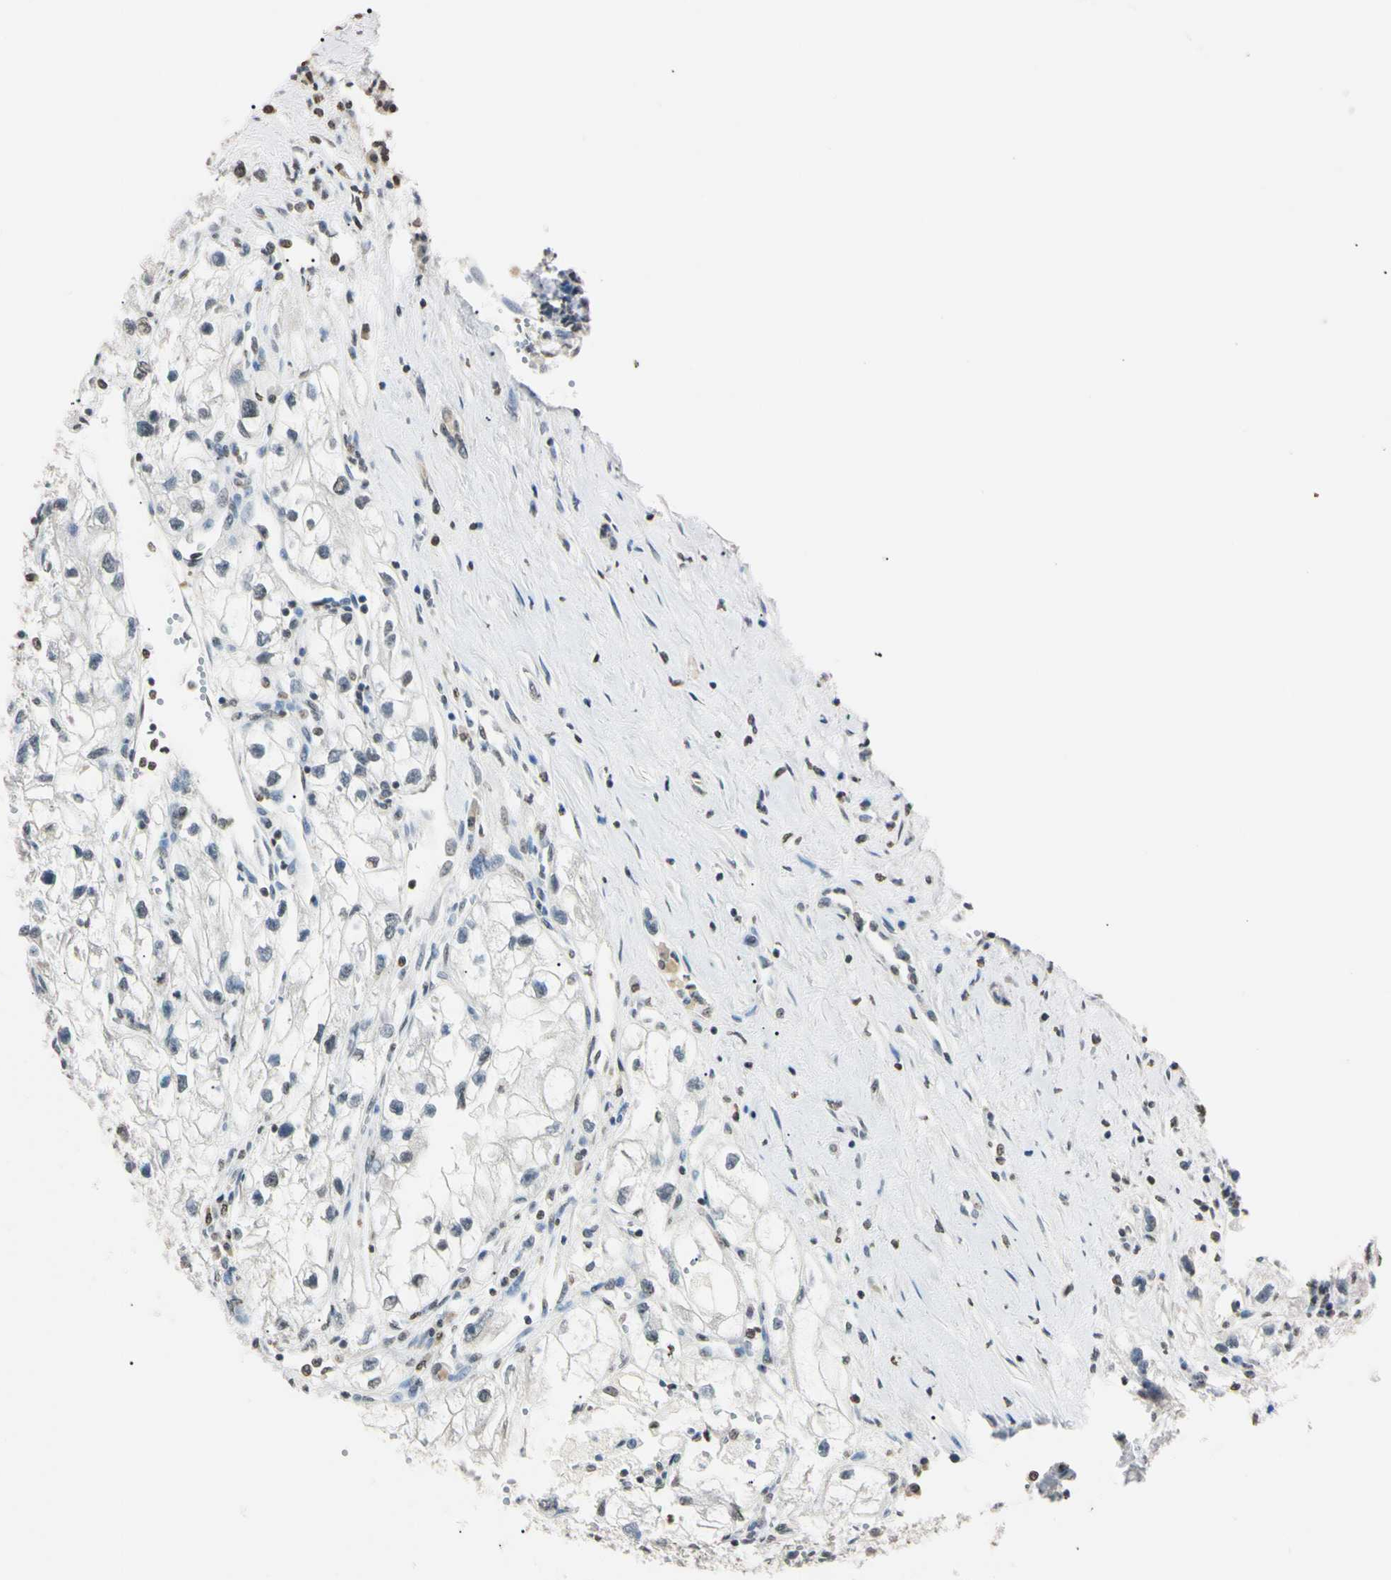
{"staining": {"intensity": "weak", "quantity": "25%-75%", "location": "nuclear"}, "tissue": "renal cancer", "cell_type": "Tumor cells", "image_type": "cancer", "snomed": [{"axis": "morphology", "description": "Adenocarcinoma, NOS"}, {"axis": "topography", "description": "Kidney"}], "caption": "Tumor cells exhibit weak nuclear expression in approximately 25%-75% of cells in adenocarcinoma (renal).", "gene": "CDC45", "patient": {"sex": "female", "age": 70}}